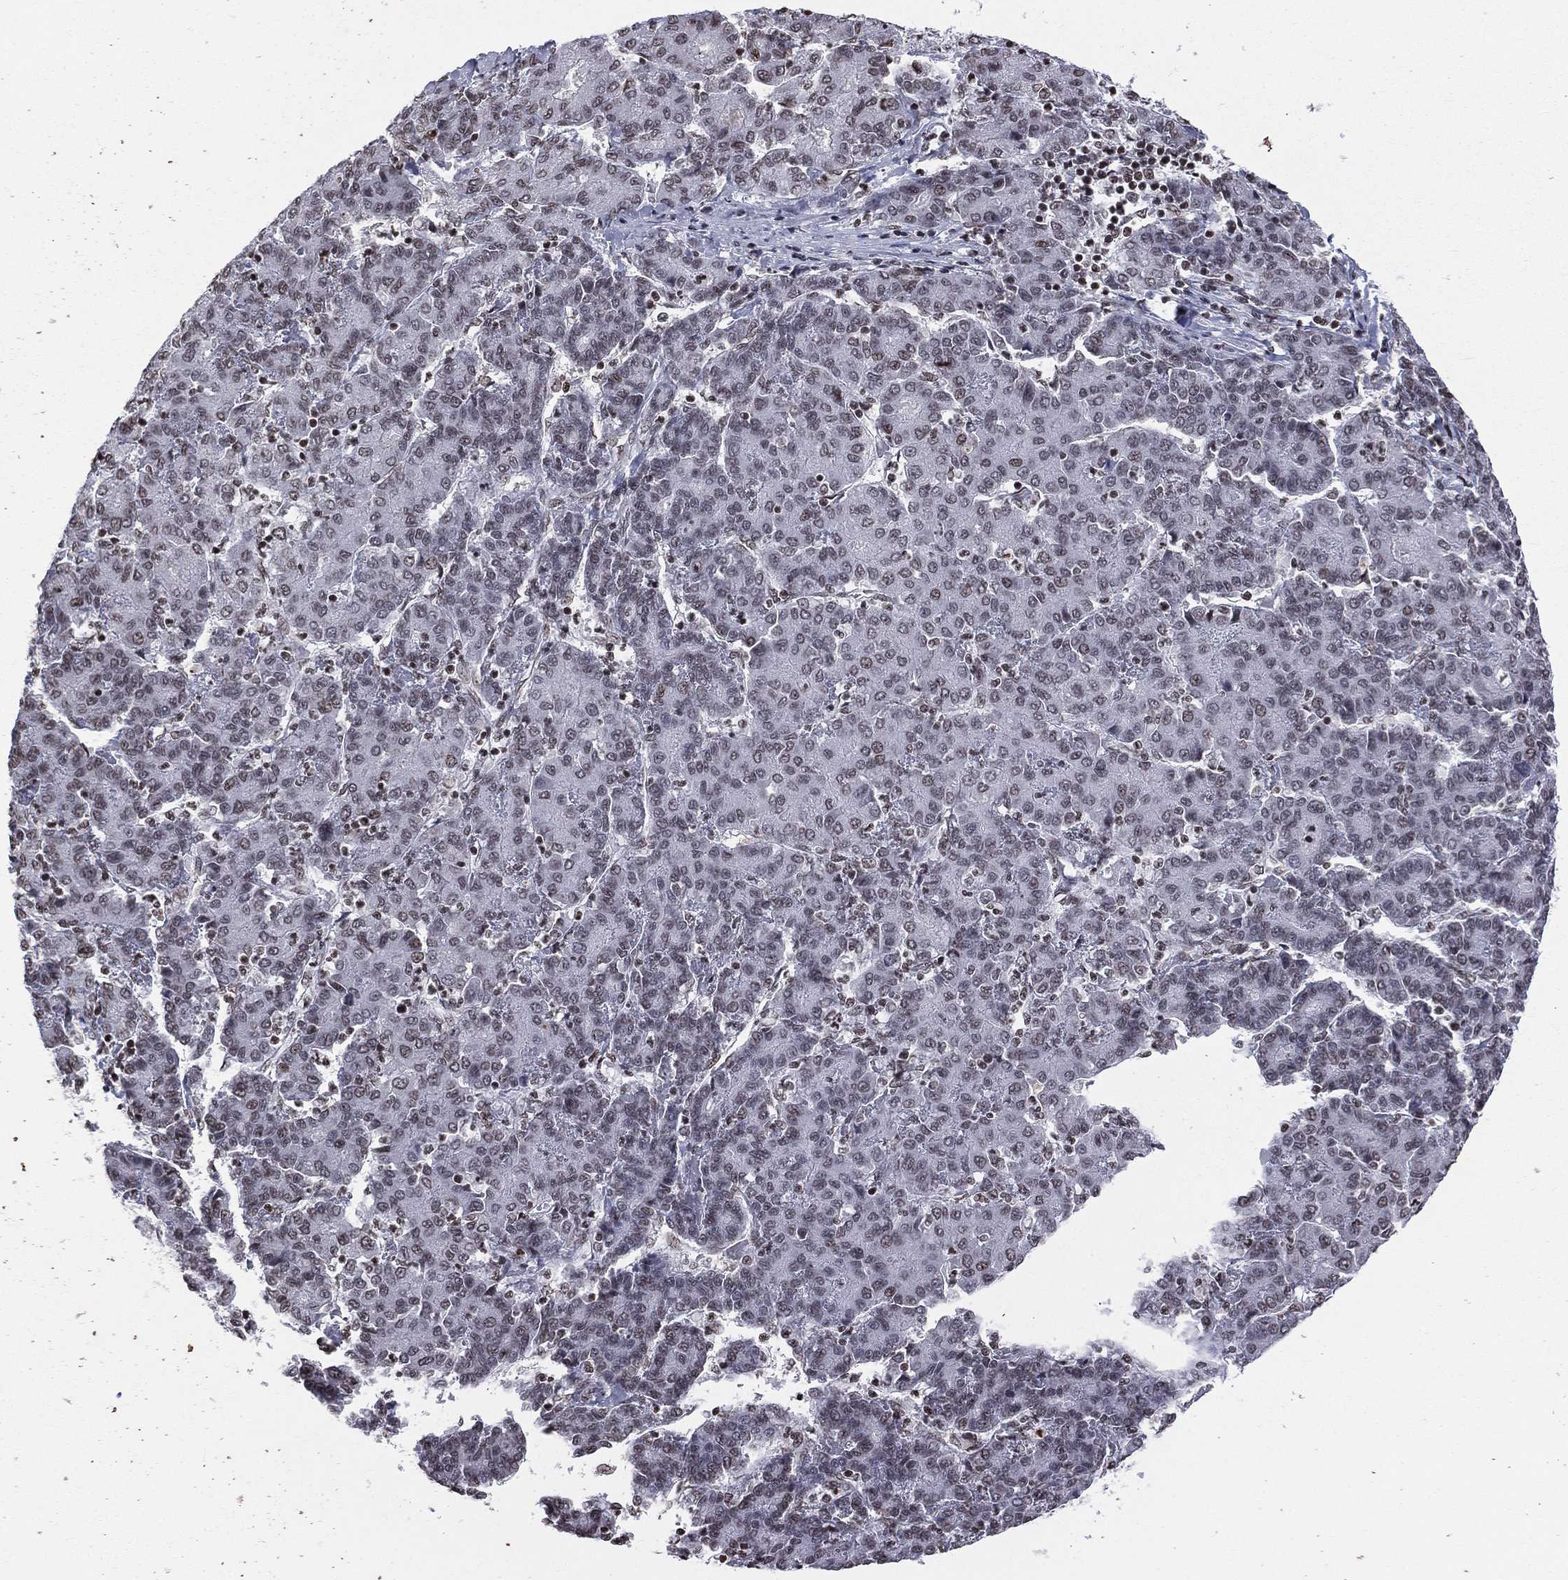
{"staining": {"intensity": "negative", "quantity": "none", "location": "none"}, "tissue": "liver cancer", "cell_type": "Tumor cells", "image_type": "cancer", "snomed": [{"axis": "morphology", "description": "Carcinoma, Hepatocellular, NOS"}, {"axis": "topography", "description": "Liver"}], "caption": "There is no significant positivity in tumor cells of hepatocellular carcinoma (liver). The staining is performed using DAB brown chromogen with nuclei counter-stained in using hematoxylin.", "gene": "RFX7", "patient": {"sex": "male", "age": 65}}